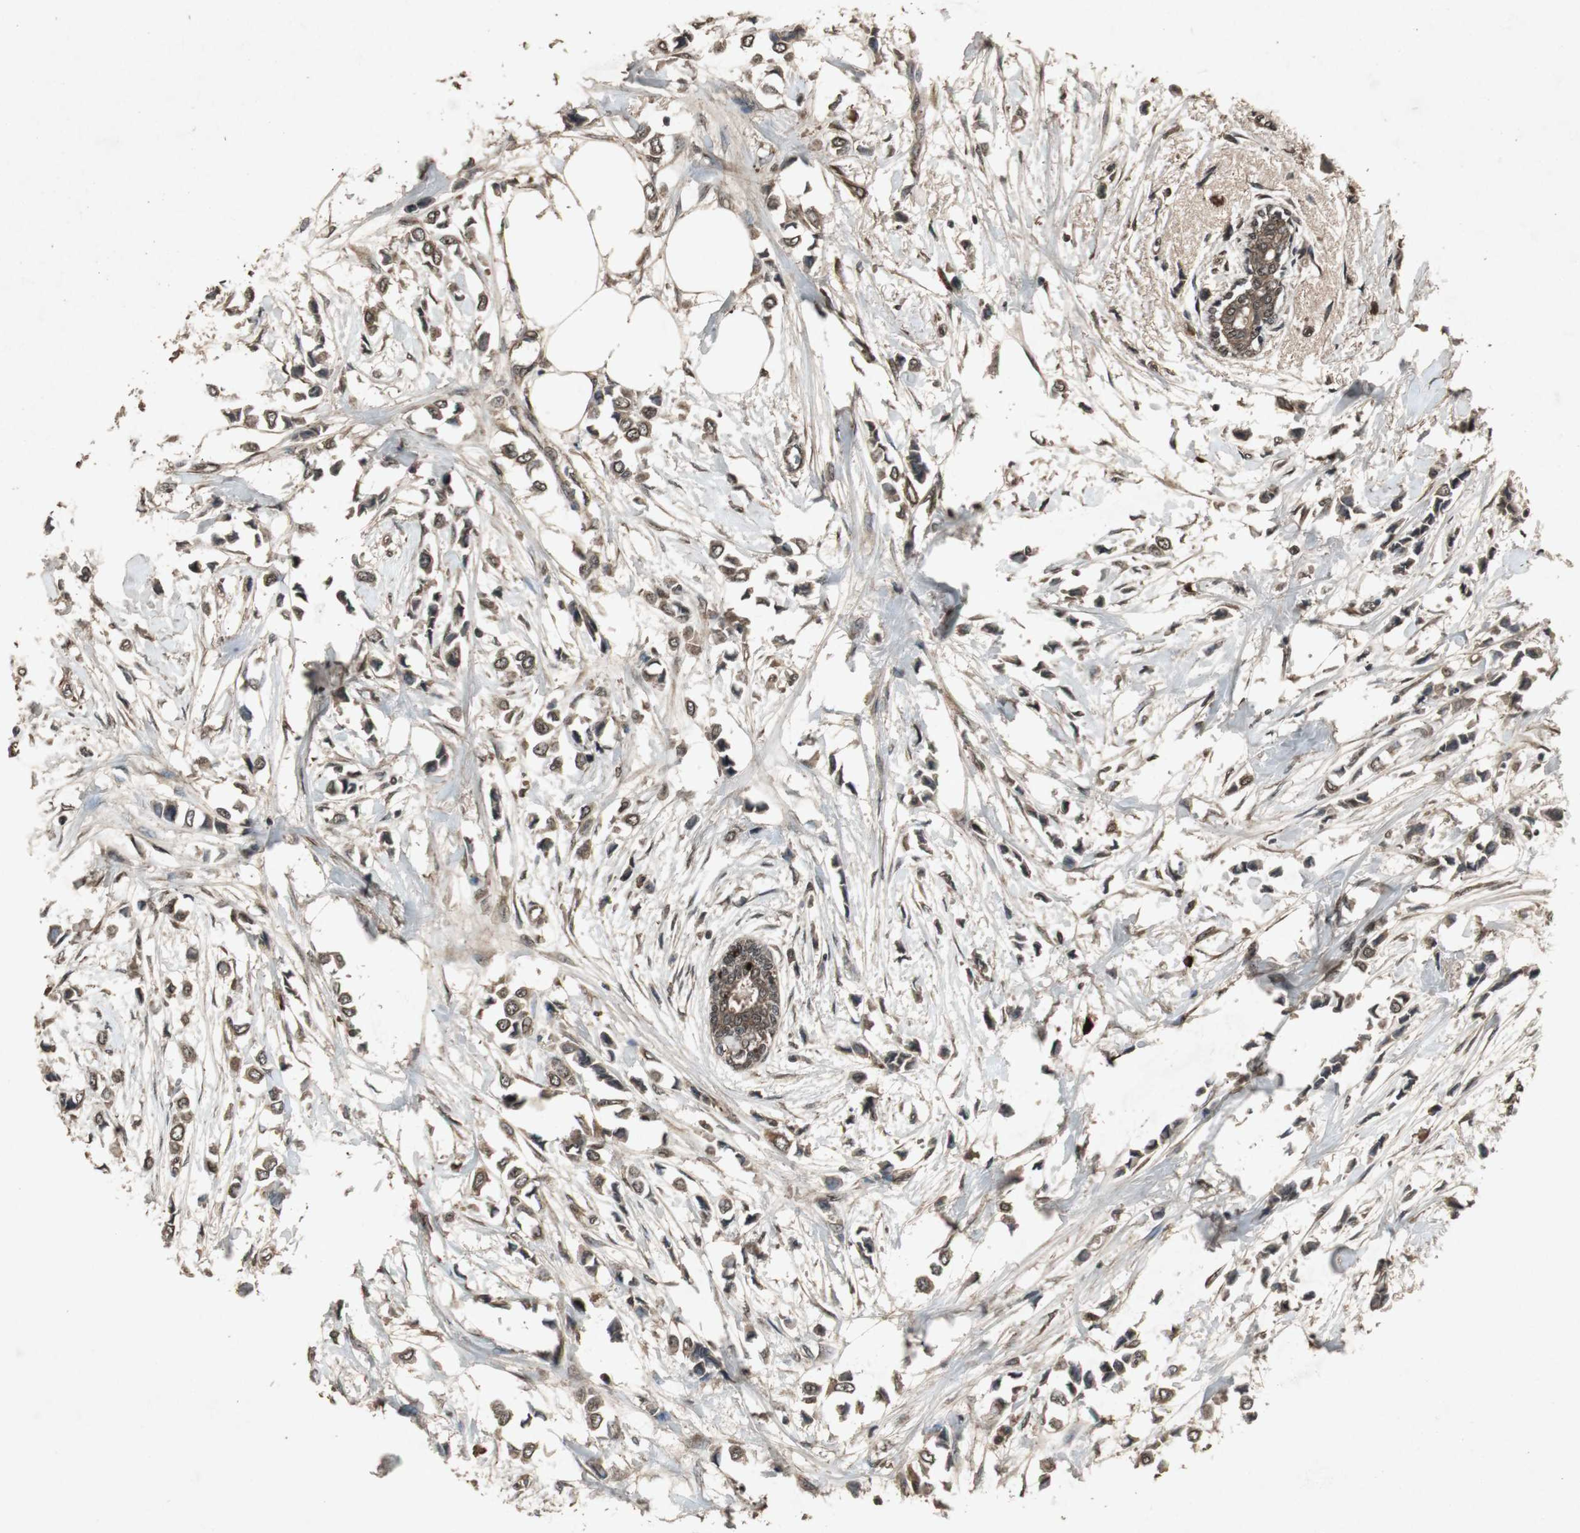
{"staining": {"intensity": "moderate", "quantity": ">75%", "location": "cytoplasmic/membranous,nuclear"}, "tissue": "breast cancer", "cell_type": "Tumor cells", "image_type": "cancer", "snomed": [{"axis": "morphology", "description": "Lobular carcinoma"}, {"axis": "topography", "description": "Breast"}], "caption": "Protein expression analysis of breast cancer (lobular carcinoma) demonstrates moderate cytoplasmic/membranous and nuclear staining in about >75% of tumor cells.", "gene": "EMX1", "patient": {"sex": "female", "age": 51}}